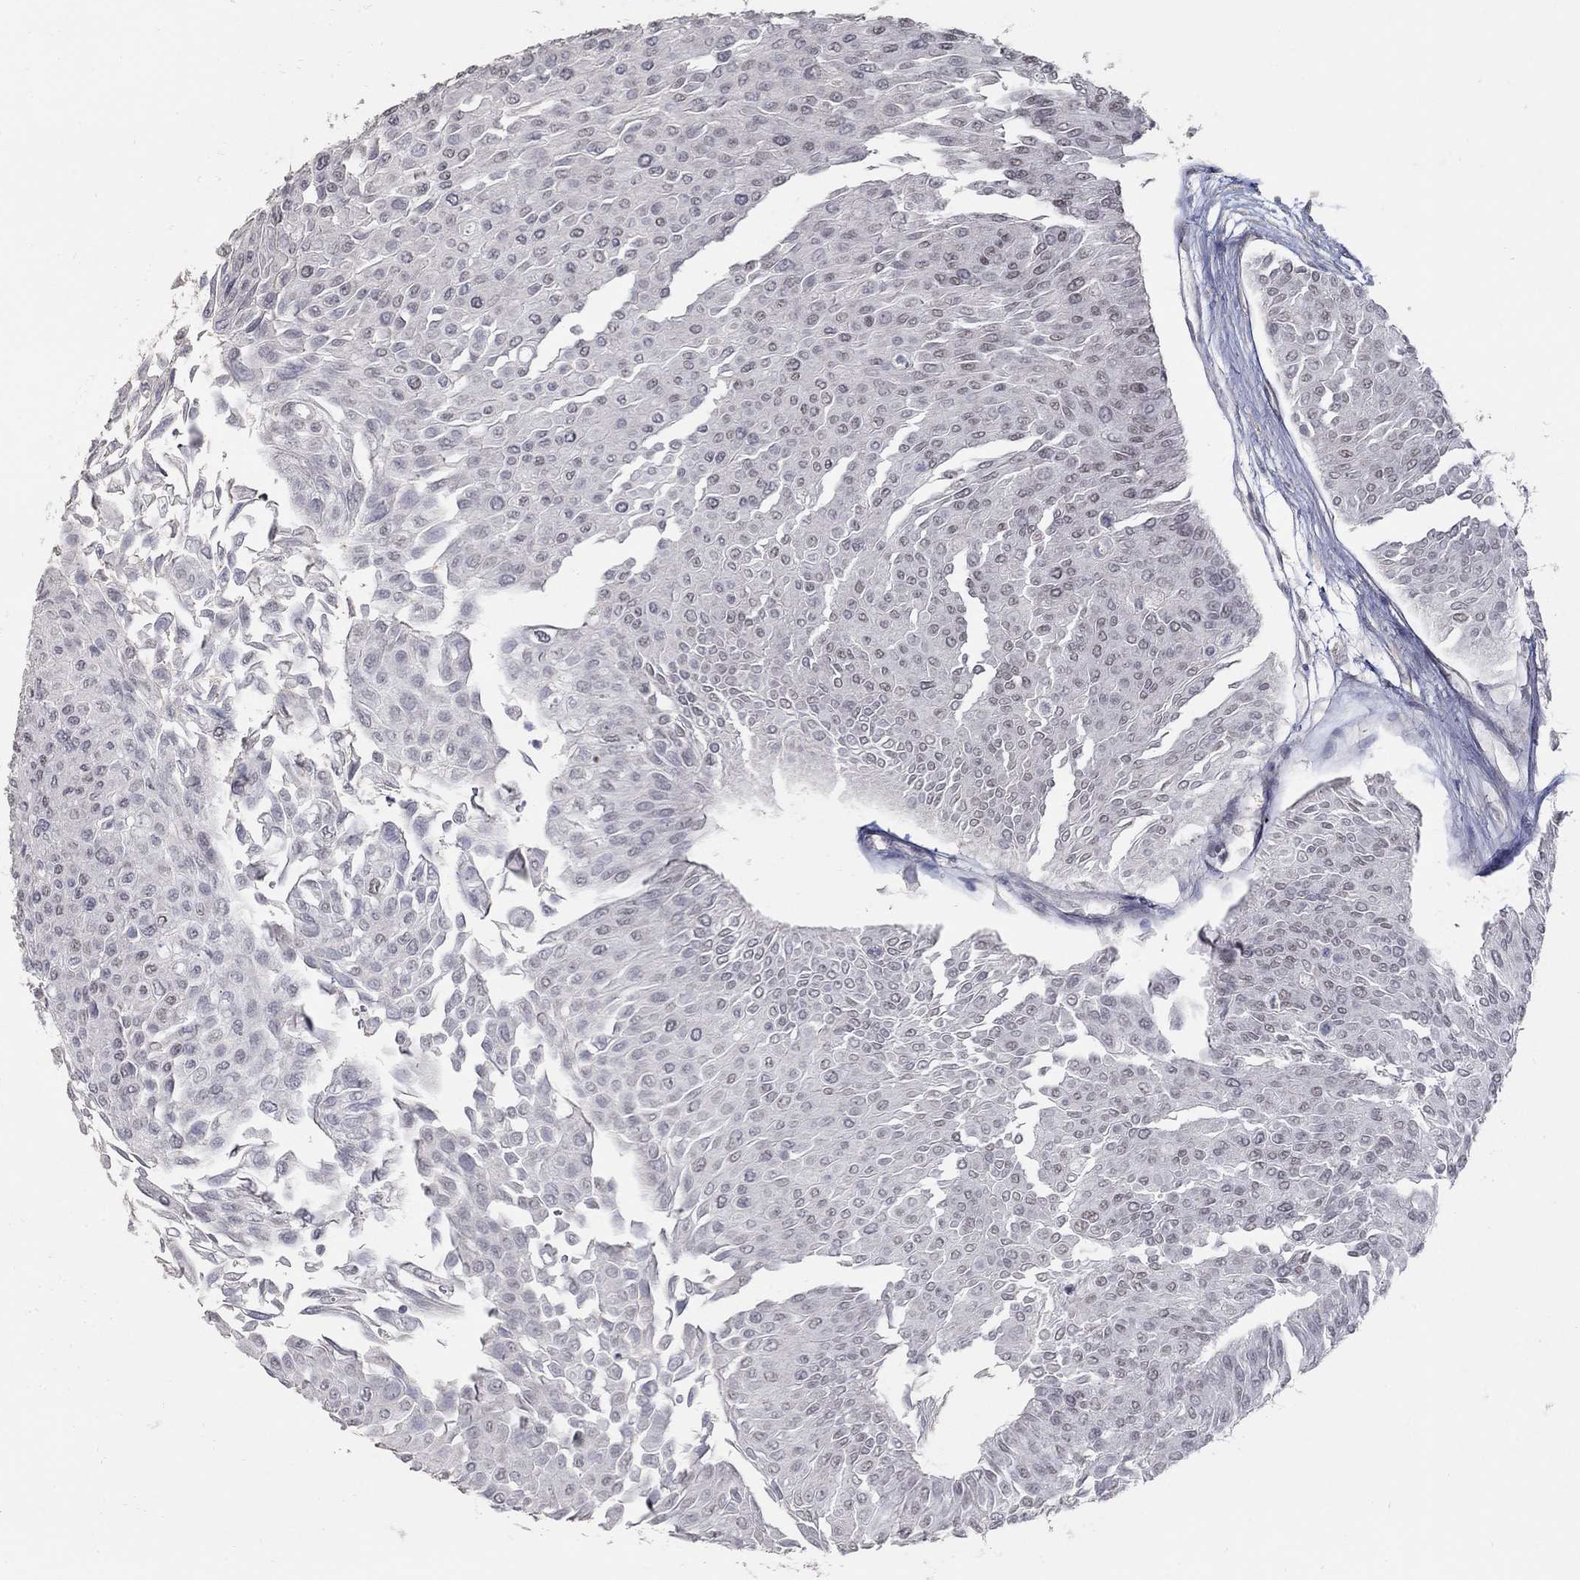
{"staining": {"intensity": "negative", "quantity": "none", "location": "none"}, "tissue": "urothelial cancer", "cell_type": "Tumor cells", "image_type": "cancer", "snomed": [{"axis": "morphology", "description": "Urothelial carcinoma, Low grade"}, {"axis": "topography", "description": "Urinary bladder"}], "caption": "DAB immunohistochemical staining of human low-grade urothelial carcinoma displays no significant expression in tumor cells.", "gene": "PNISR", "patient": {"sex": "male", "age": 67}}